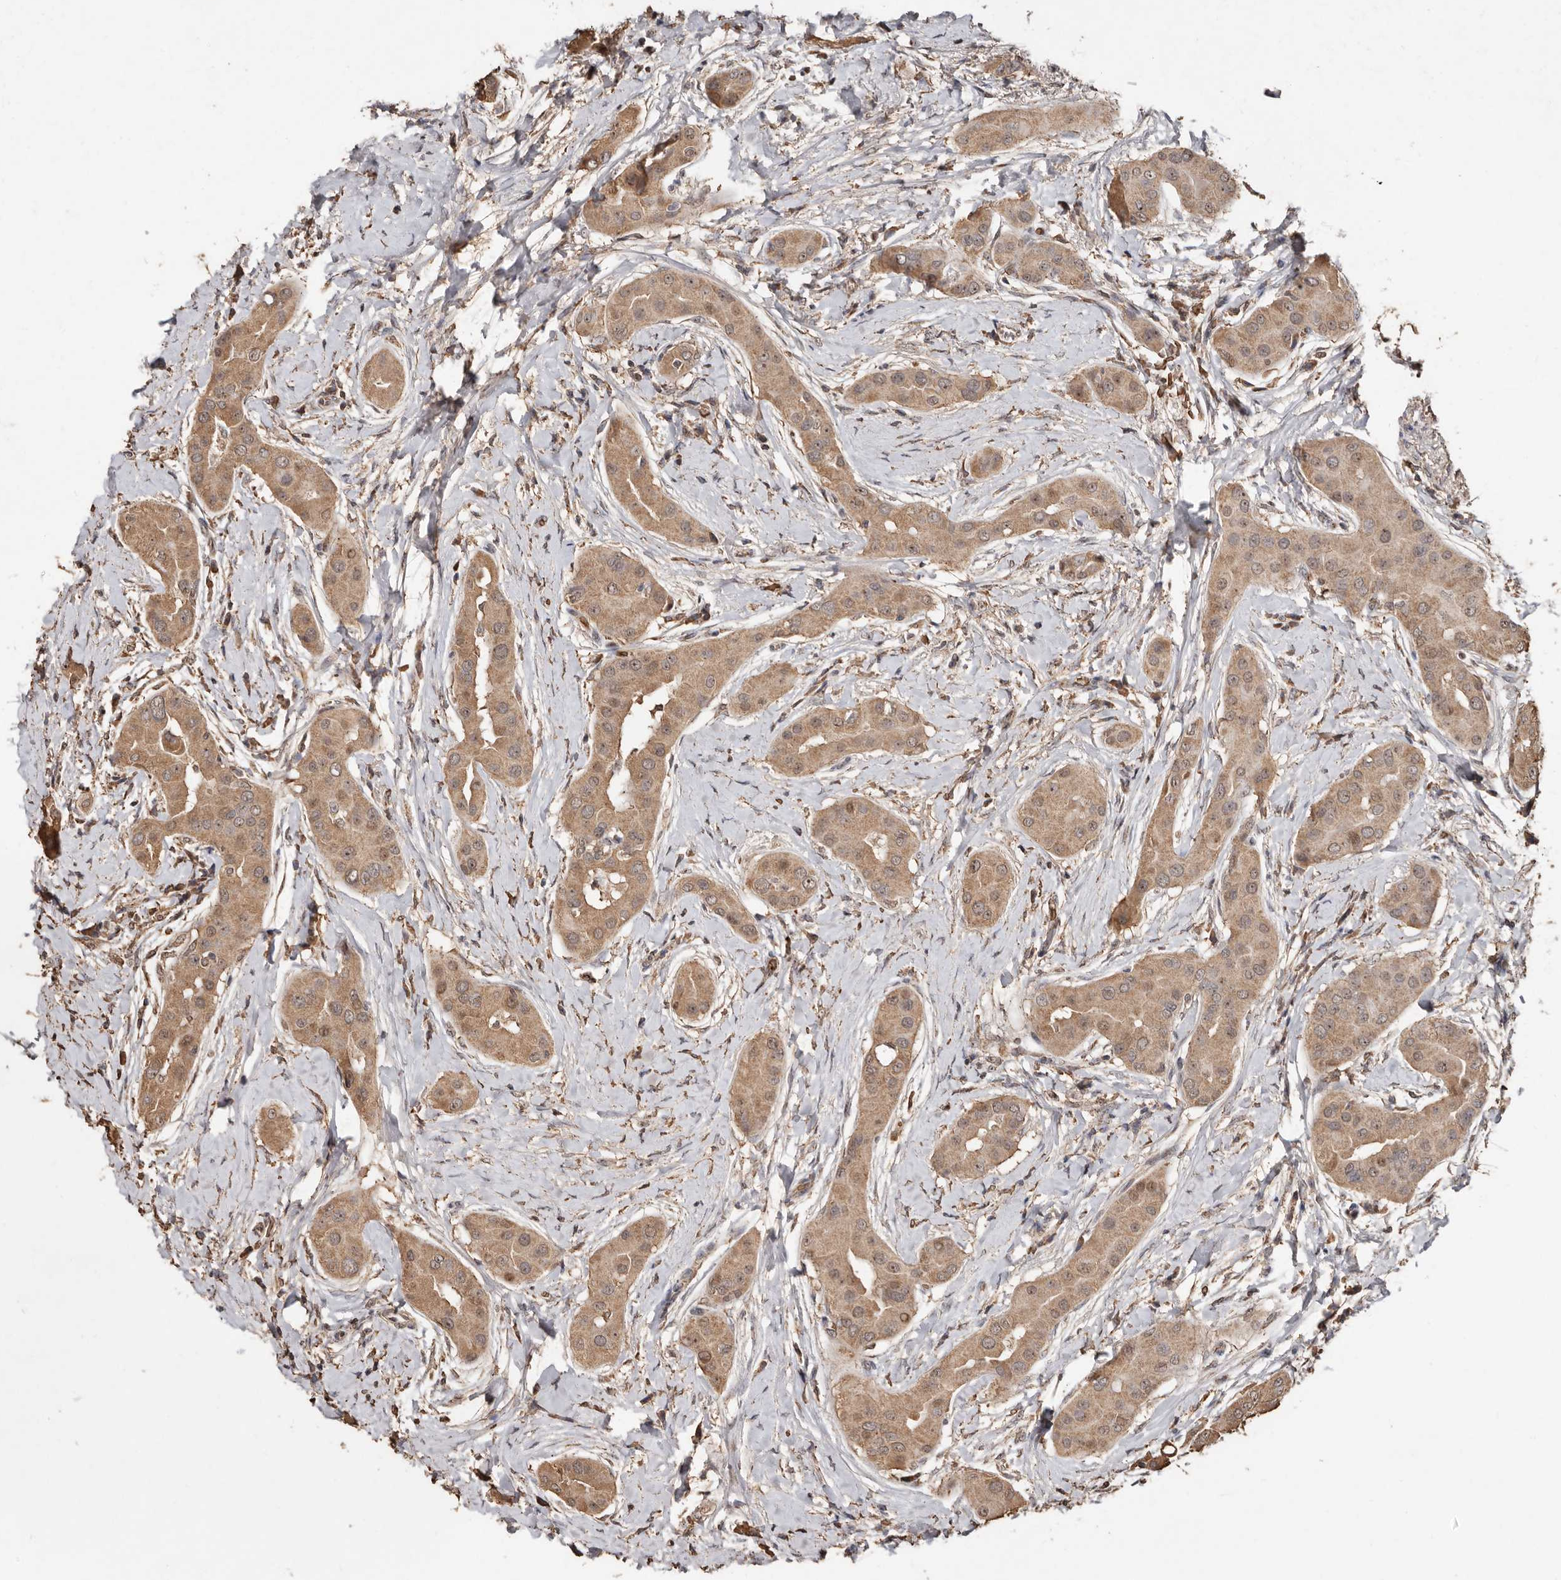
{"staining": {"intensity": "moderate", "quantity": ">75%", "location": "cytoplasmic/membranous"}, "tissue": "thyroid cancer", "cell_type": "Tumor cells", "image_type": "cancer", "snomed": [{"axis": "morphology", "description": "Papillary adenocarcinoma, NOS"}, {"axis": "topography", "description": "Thyroid gland"}], "caption": "Thyroid papillary adenocarcinoma stained for a protein exhibits moderate cytoplasmic/membranous positivity in tumor cells.", "gene": "GRAMD2A", "patient": {"sex": "male", "age": 33}}